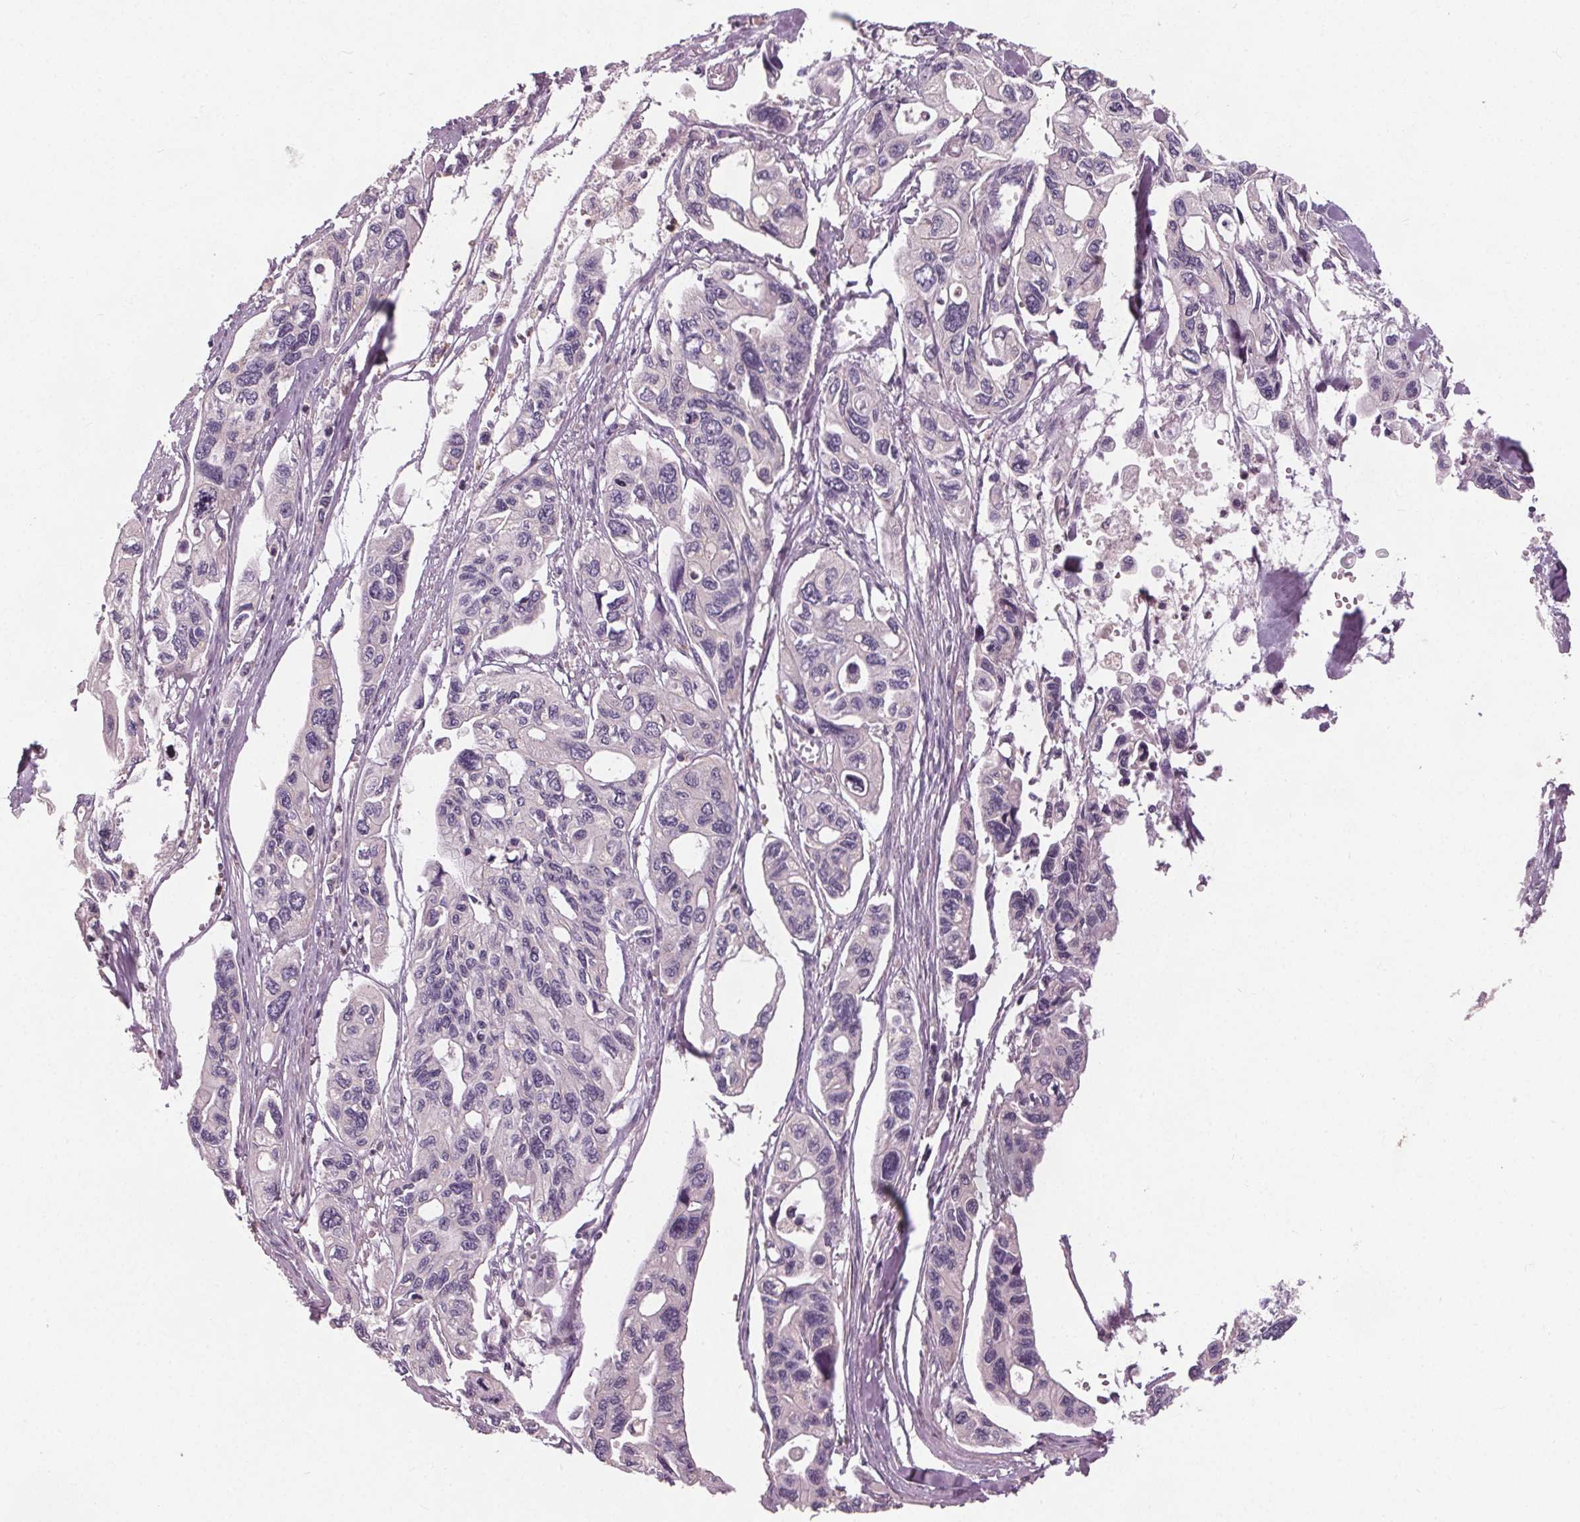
{"staining": {"intensity": "negative", "quantity": "none", "location": "none"}, "tissue": "pancreatic cancer", "cell_type": "Tumor cells", "image_type": "cancer", "snomed": [{"axis": "morphology", "description": "Adenocarcinoma, NOS"}, {"axis": "topography", "description": "Pancreas"}], "caption": "Immunohistochemical staining of pancreatic cancer reveals no significant expression in tumor cells. The staining is performed using DAB brown chromogen with nuclei counter-stained in using hematoxylin.", "gene": "PDGFD", "patient": {"sex": "female", "age": 76}}